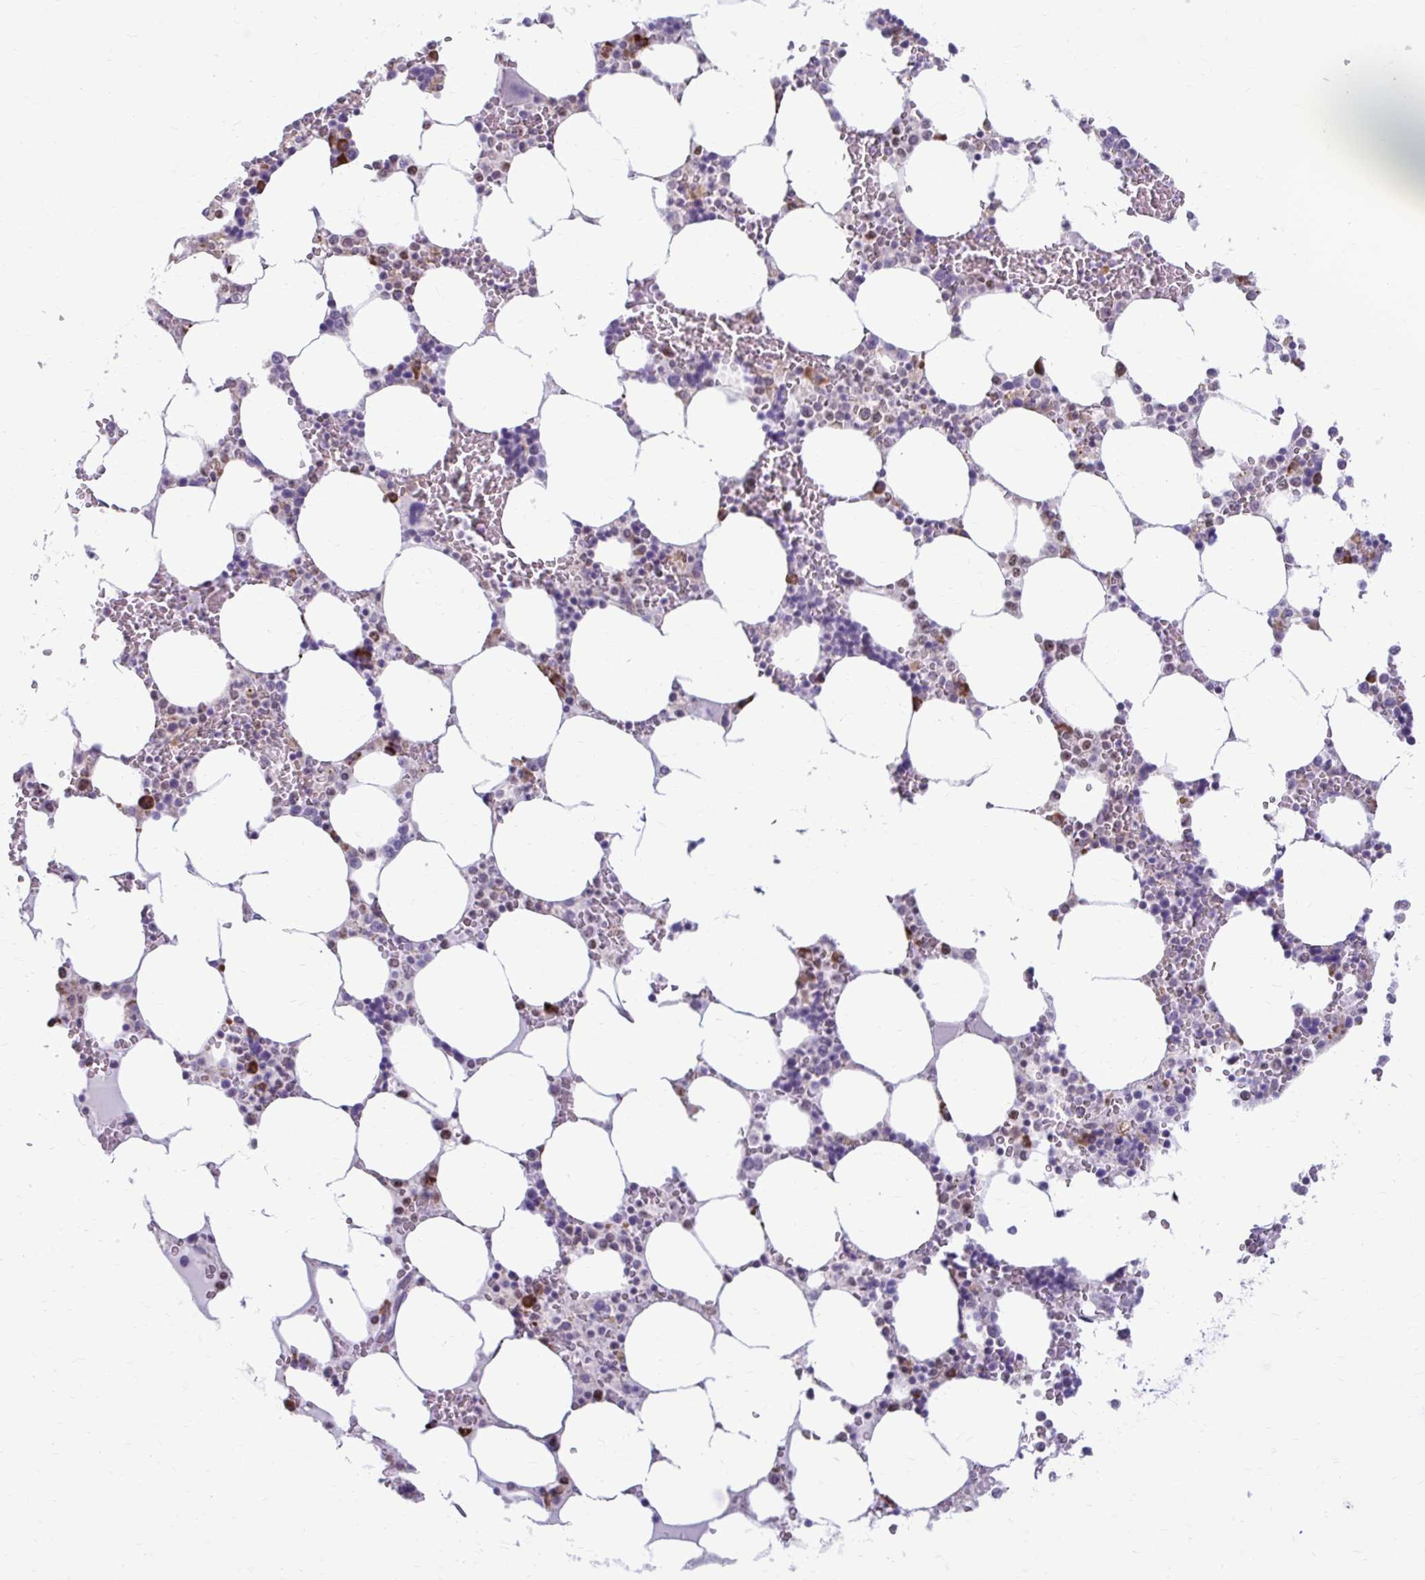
{"staining": {"intensity": "strong", "quantity": "<25%", "location": "cytoplasmic/membranous"}, "tissue": "bone marrow", "cell_type": "Hematopoietic cells", "image_type": "normal", "snomed": [{"axis": "morphology", "description": "Normal tissue, NOS"}, {"axis": "topography", "description": "Bone marrow"}], "caption": "DAB (3,3'-diaminobenzidine) immunohistochemical staining of normal human bone marrow displays strong cytoplasmic/membranous protein positivity in approximately <25% of hematopoietic cells.", "gene": "PROSER1", "patient": {"sex": "male", "age": 64}}